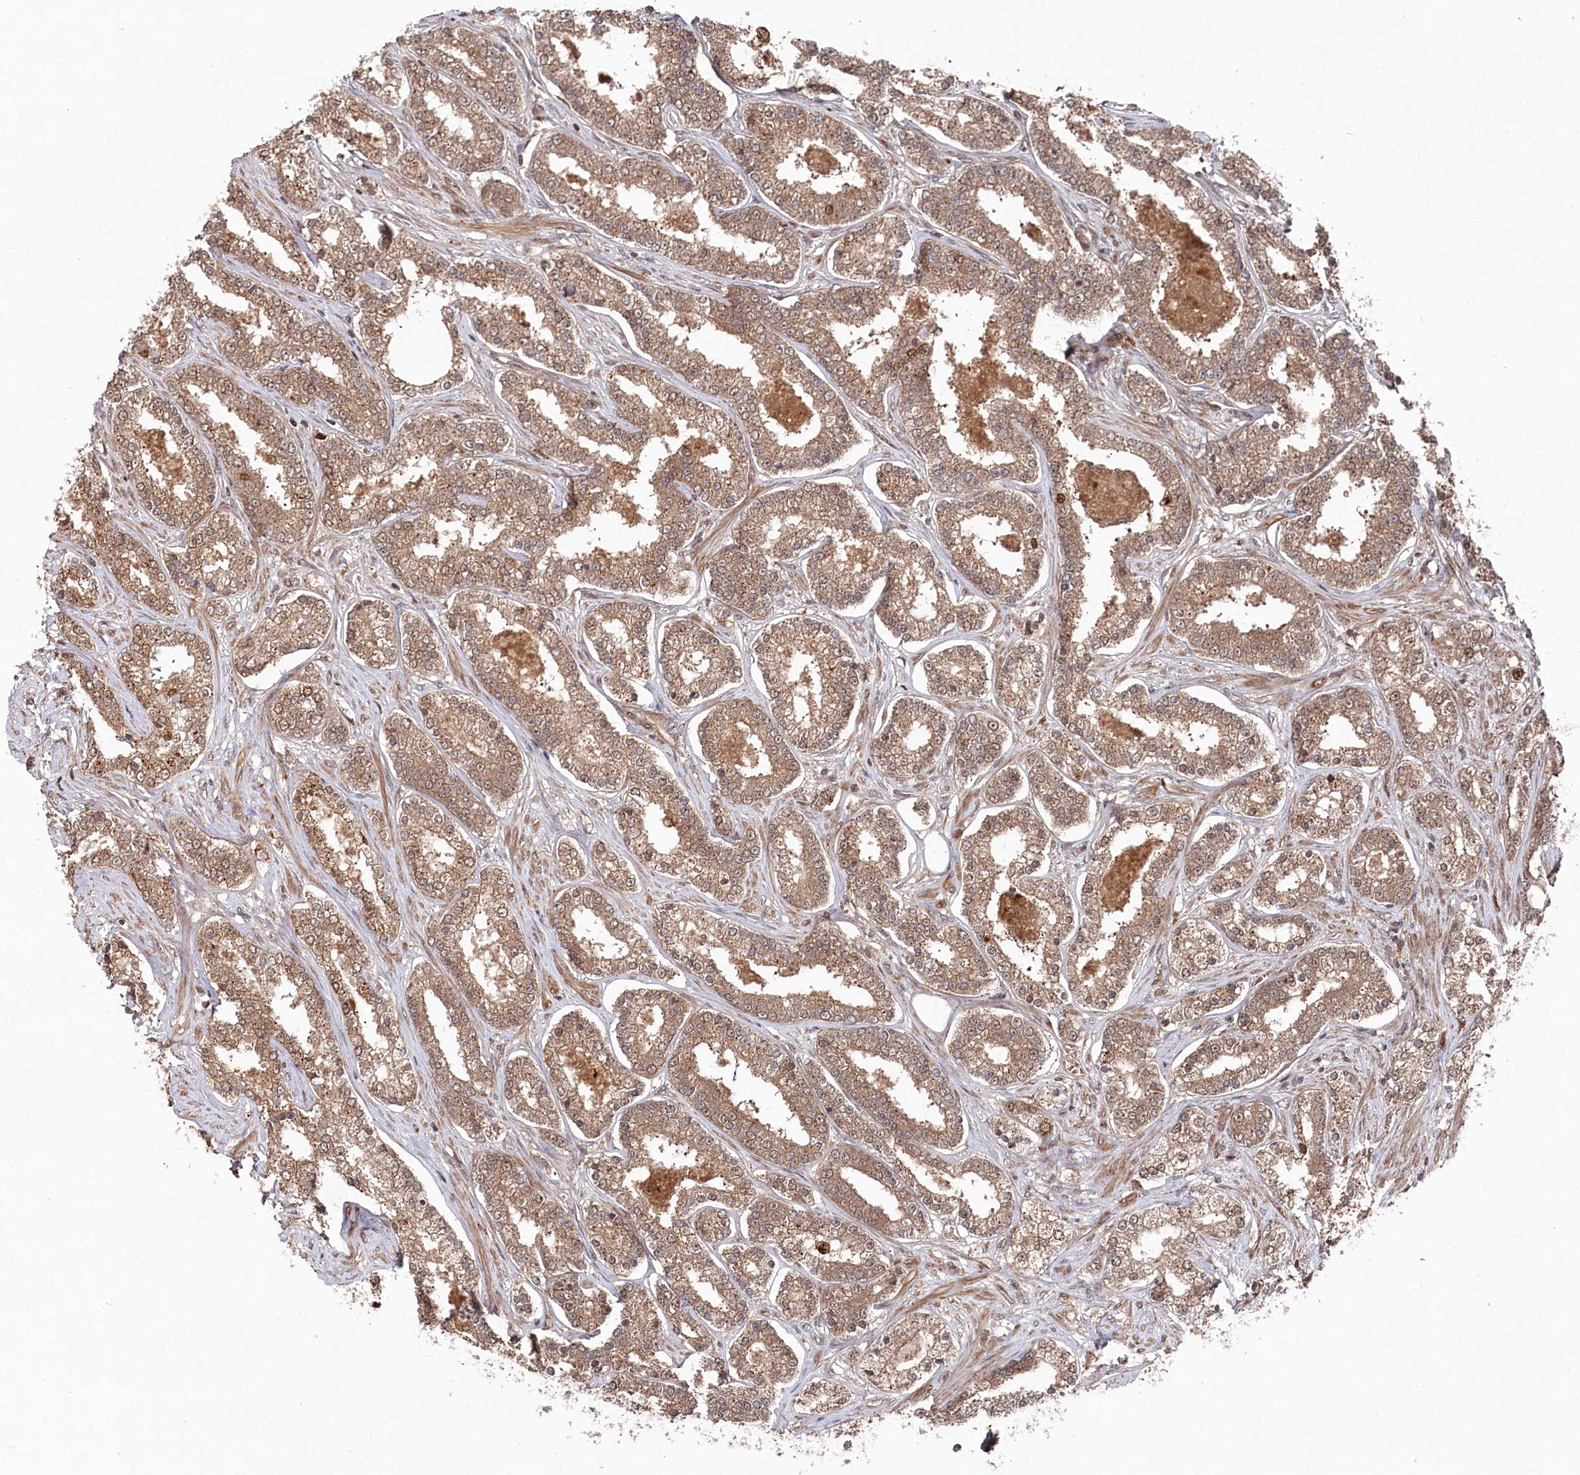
{"staining": {"intensity": "moderate", "quantity": ">75%", "location": "cytoplasmic/membranous"}, "tissue": "prostate cancer", "cell_type": "Tumor cells", "image_type": "cancer", "snomed": [{"axis": "morphology", "description": "Normal tissue, NOS"}, {"axis": "morphology", "description": "Adenocarcinoma, High grade"}, {"axis": "topography", "description": "Prostate"}], "caption": "The immunohistochemical stain shows moderate cytoplasmic/membranous positivity in tumor cells of adenocarcinoma (high-grade) (prostate) tissue. The staining was performed using DAB to visualize the protein expression in brown, while the nuclei were stained in blue with hematoxylin (Magnification: 20x).", "gene": "BORCS7", "patient": {"sex": "male", "age": 83}}